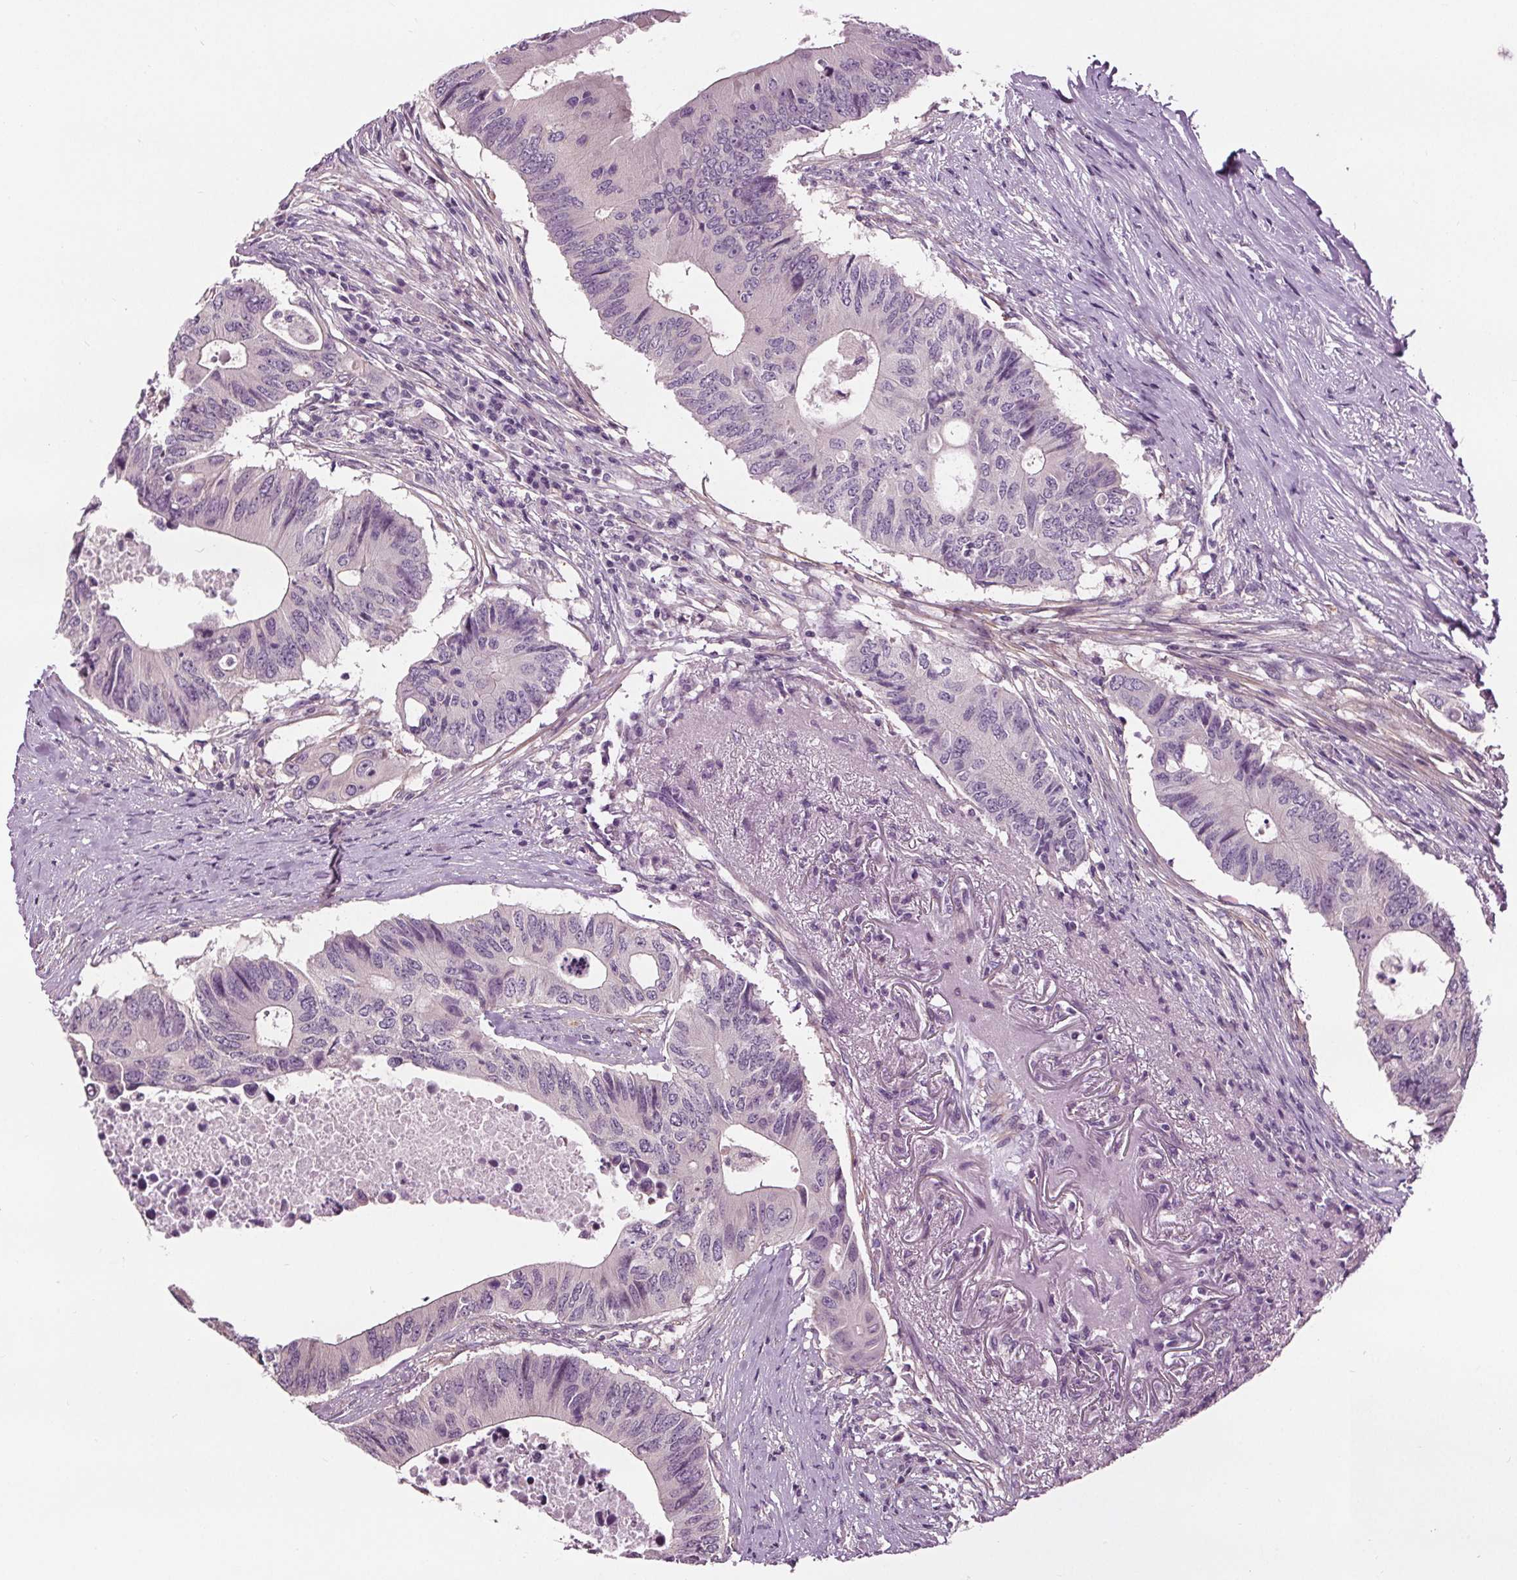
{"staining": {"intensity": "negative", "quantity": "none", "location": "none"}, "tissue": "colorectal cancer", "cell_type": "Tumor cells", "image_type": "cancer", "snomed": [{"axis": "morphology", "description": "Adenocarcinoma, NOS"}, {"axis": "topography", "description": "Colon"}], "caption": "Histopathology image shows no significant protein positivity in tumor cells of colorectal cancer (adenocarcinoma). (DAB (3,3'-diaminobenzidine) IHC visualized using brightfield microscopy, high magnification).", "gene": "RASA1", "patient": {"sex": "male", "age": 71}}